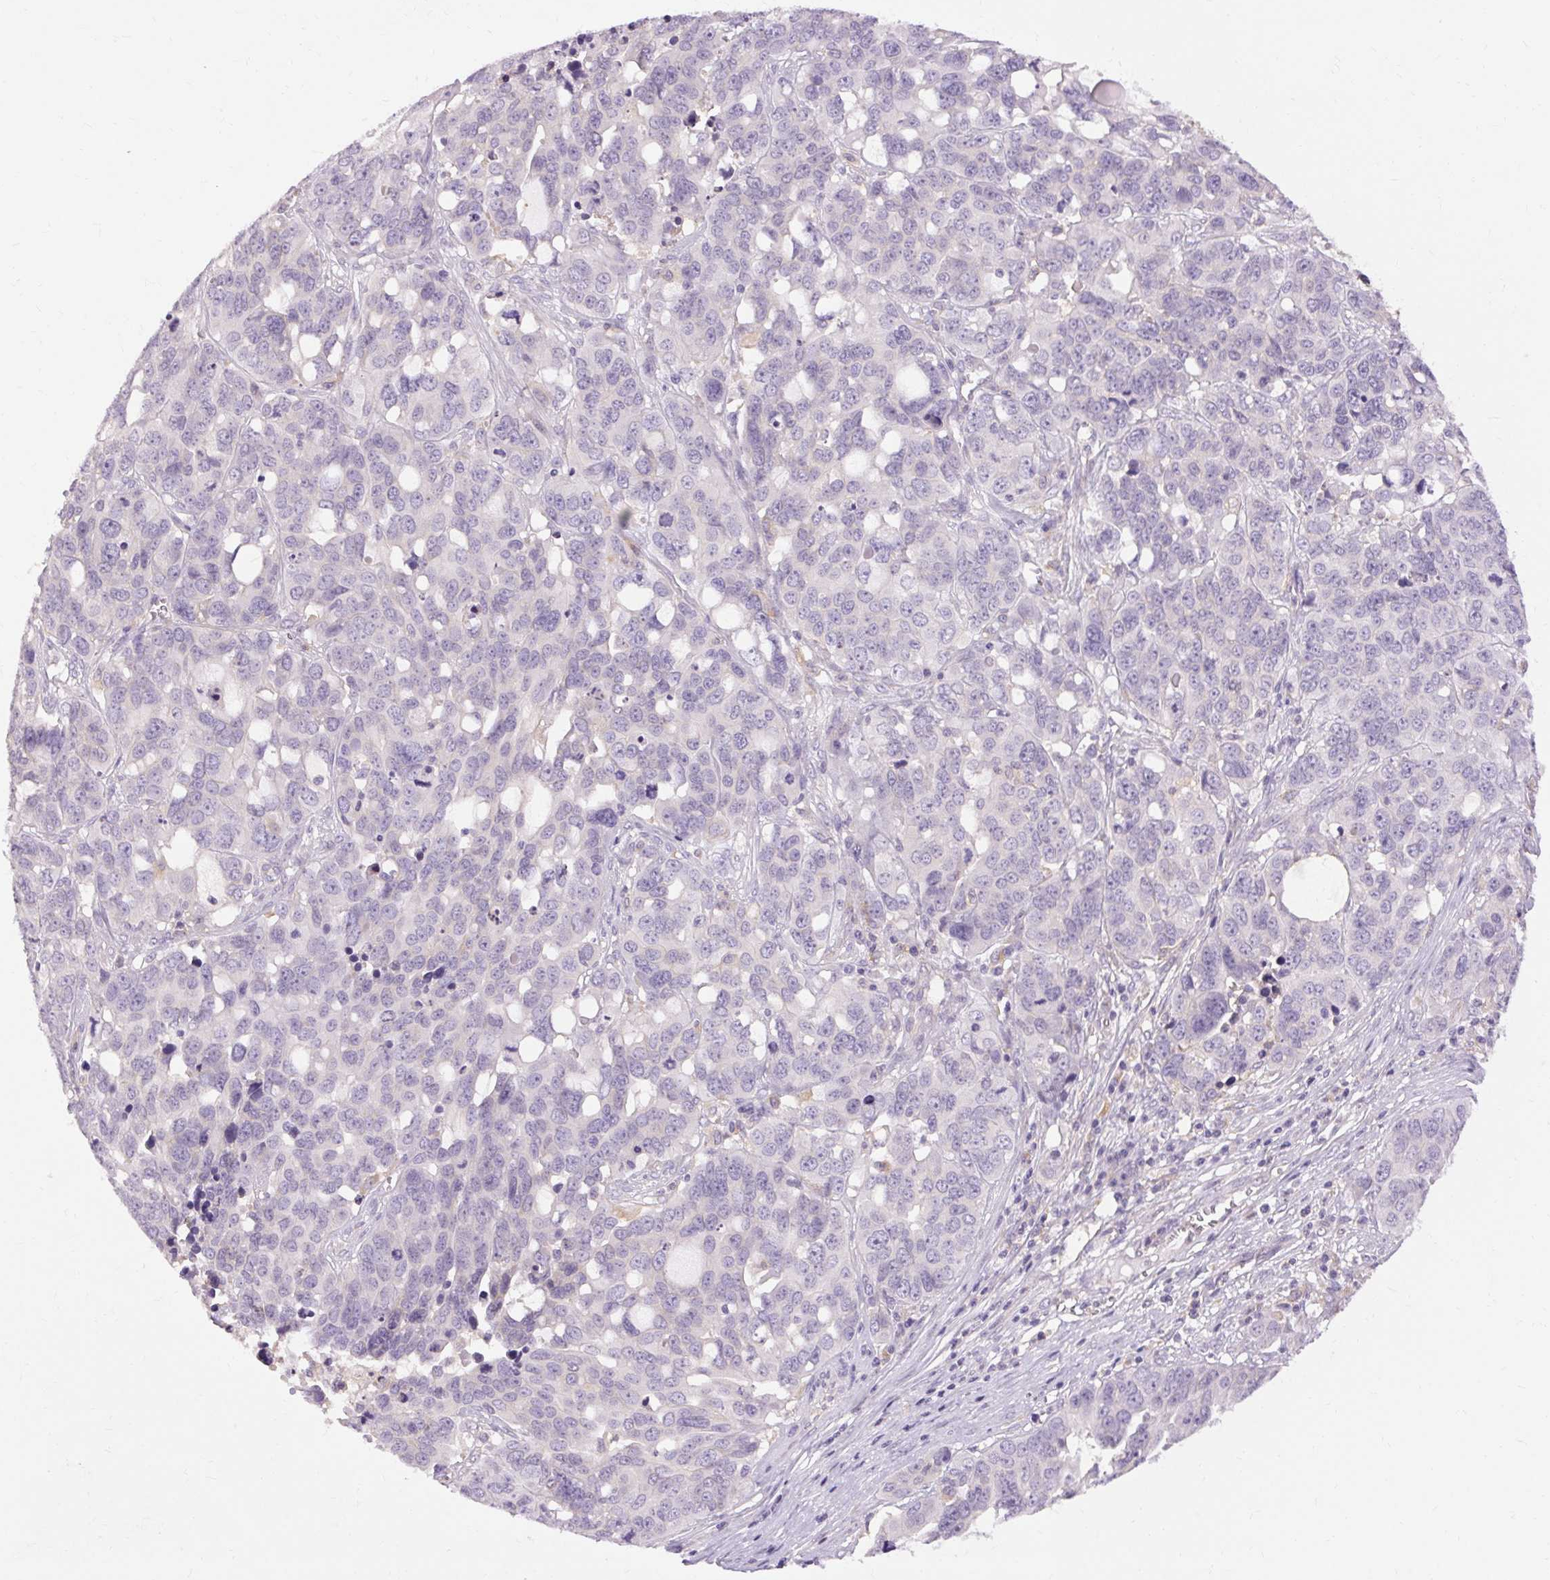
{"staining": {"intensity": "negative", "quantity": "none", "location": "none"}, "tissue": "ovarian cancer", "cell_type": "Tumor cells", "image_type": "cancer", "snomed": [{"axis": "morphology", "description": "Carcinoma, endometroid"}, {"axis": "topography", "description": "Ovary"}], "caption": "This is an immunohistochemistry (IHC) histopathology image of endometroid carcinoma (ovarian). There is no expression in tumor cells.", "gene": "TM6SF1", "patient": {"sex": "female", "age": 78}}